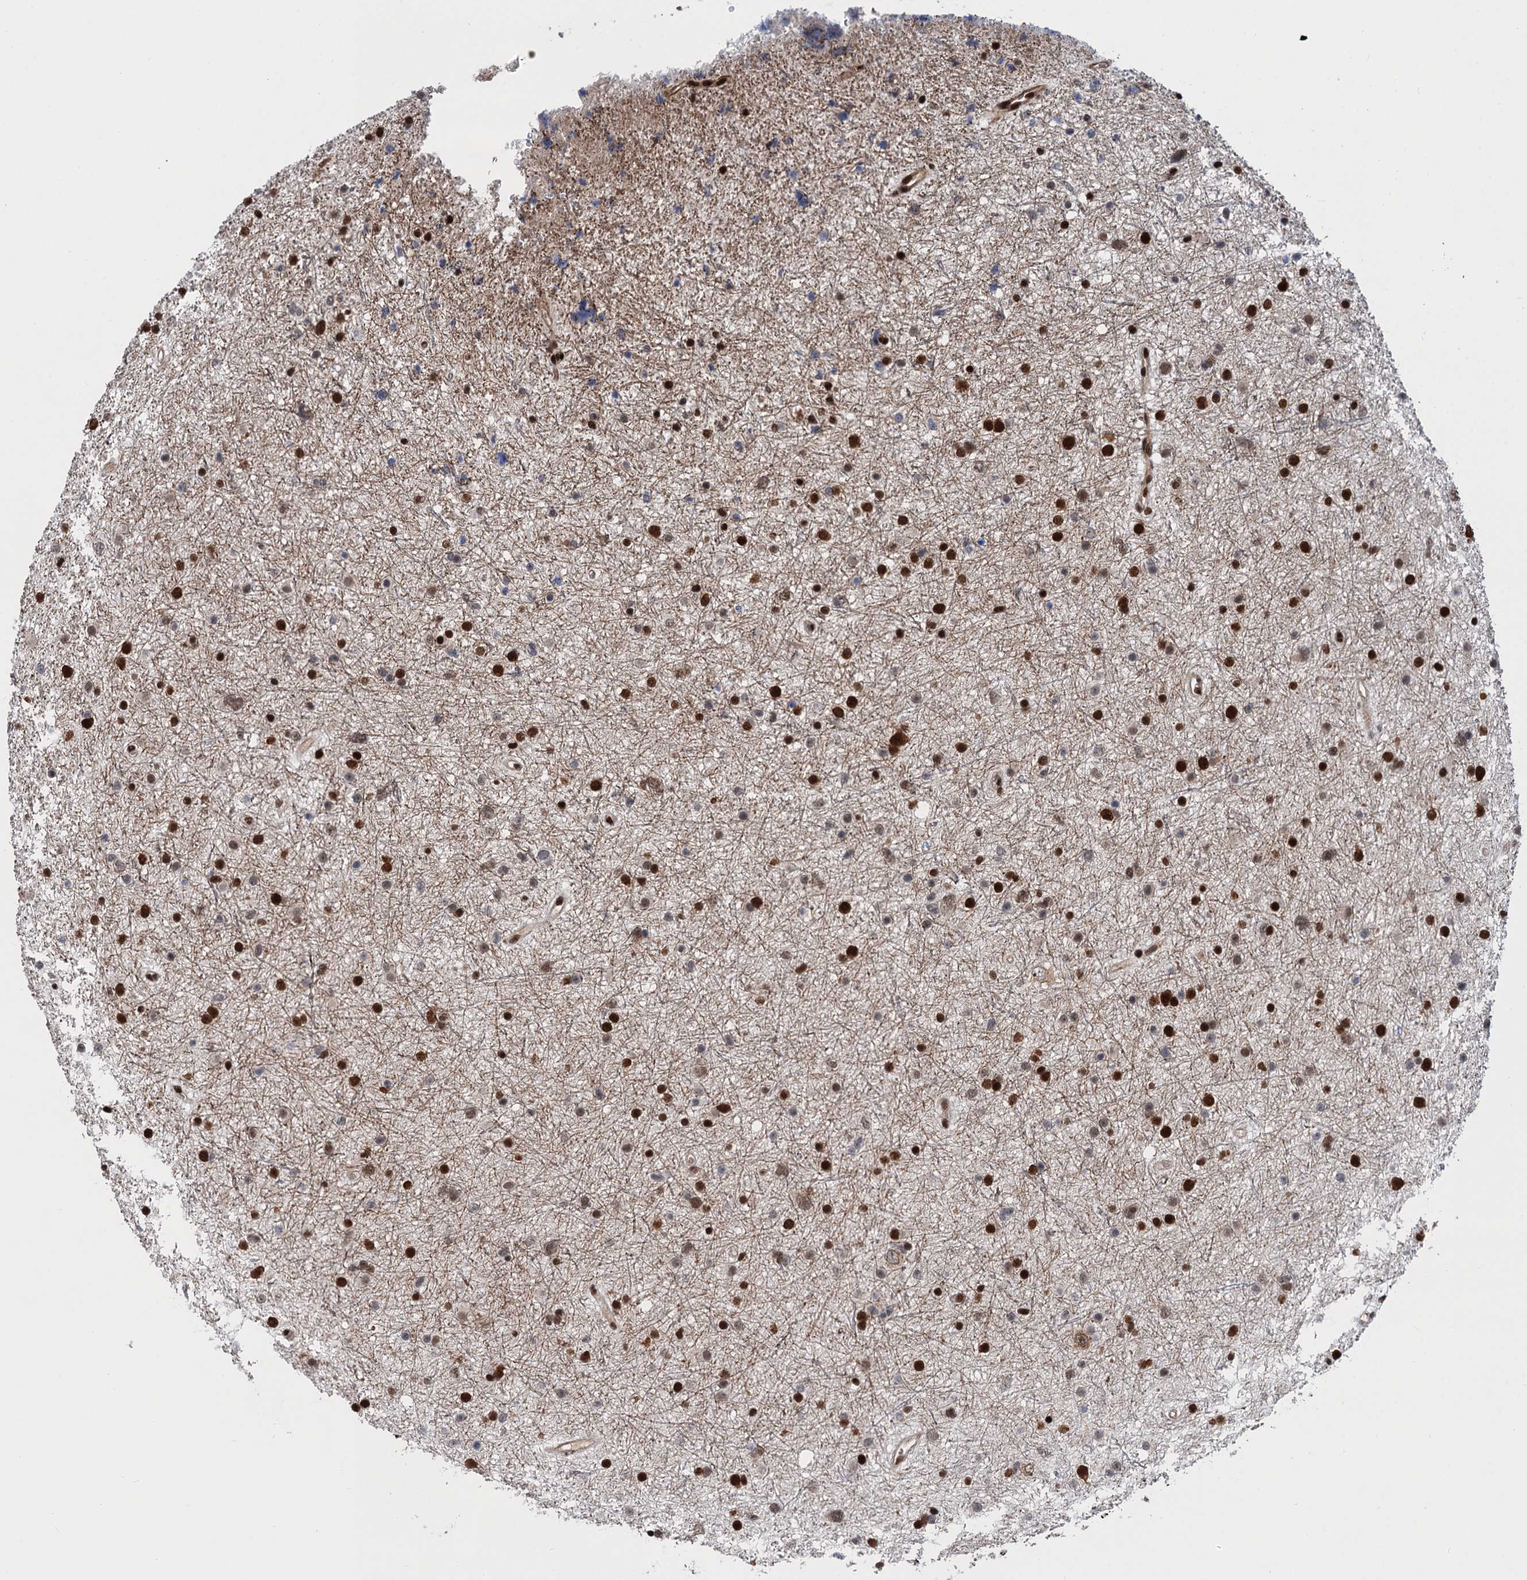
{"staining": {"intensity": "strong", "quantity": ">75%", "location": "nuclear"}, "tissue": "glioma", "cell_type": "Tumor cells", "image_type": "cancer", "snomed": [{"axis": "morphology", "description": "Glioma, malignant, Low grade"}, {"axis": "topography", "description": "Cerebral cortex"}], "caption": "The immunohistochemical stain labels strong nuclear staining in tumor cells of glioma tissue.", "gene": "PPP4R1", "patient": {"sex": "female", "age": 39}}